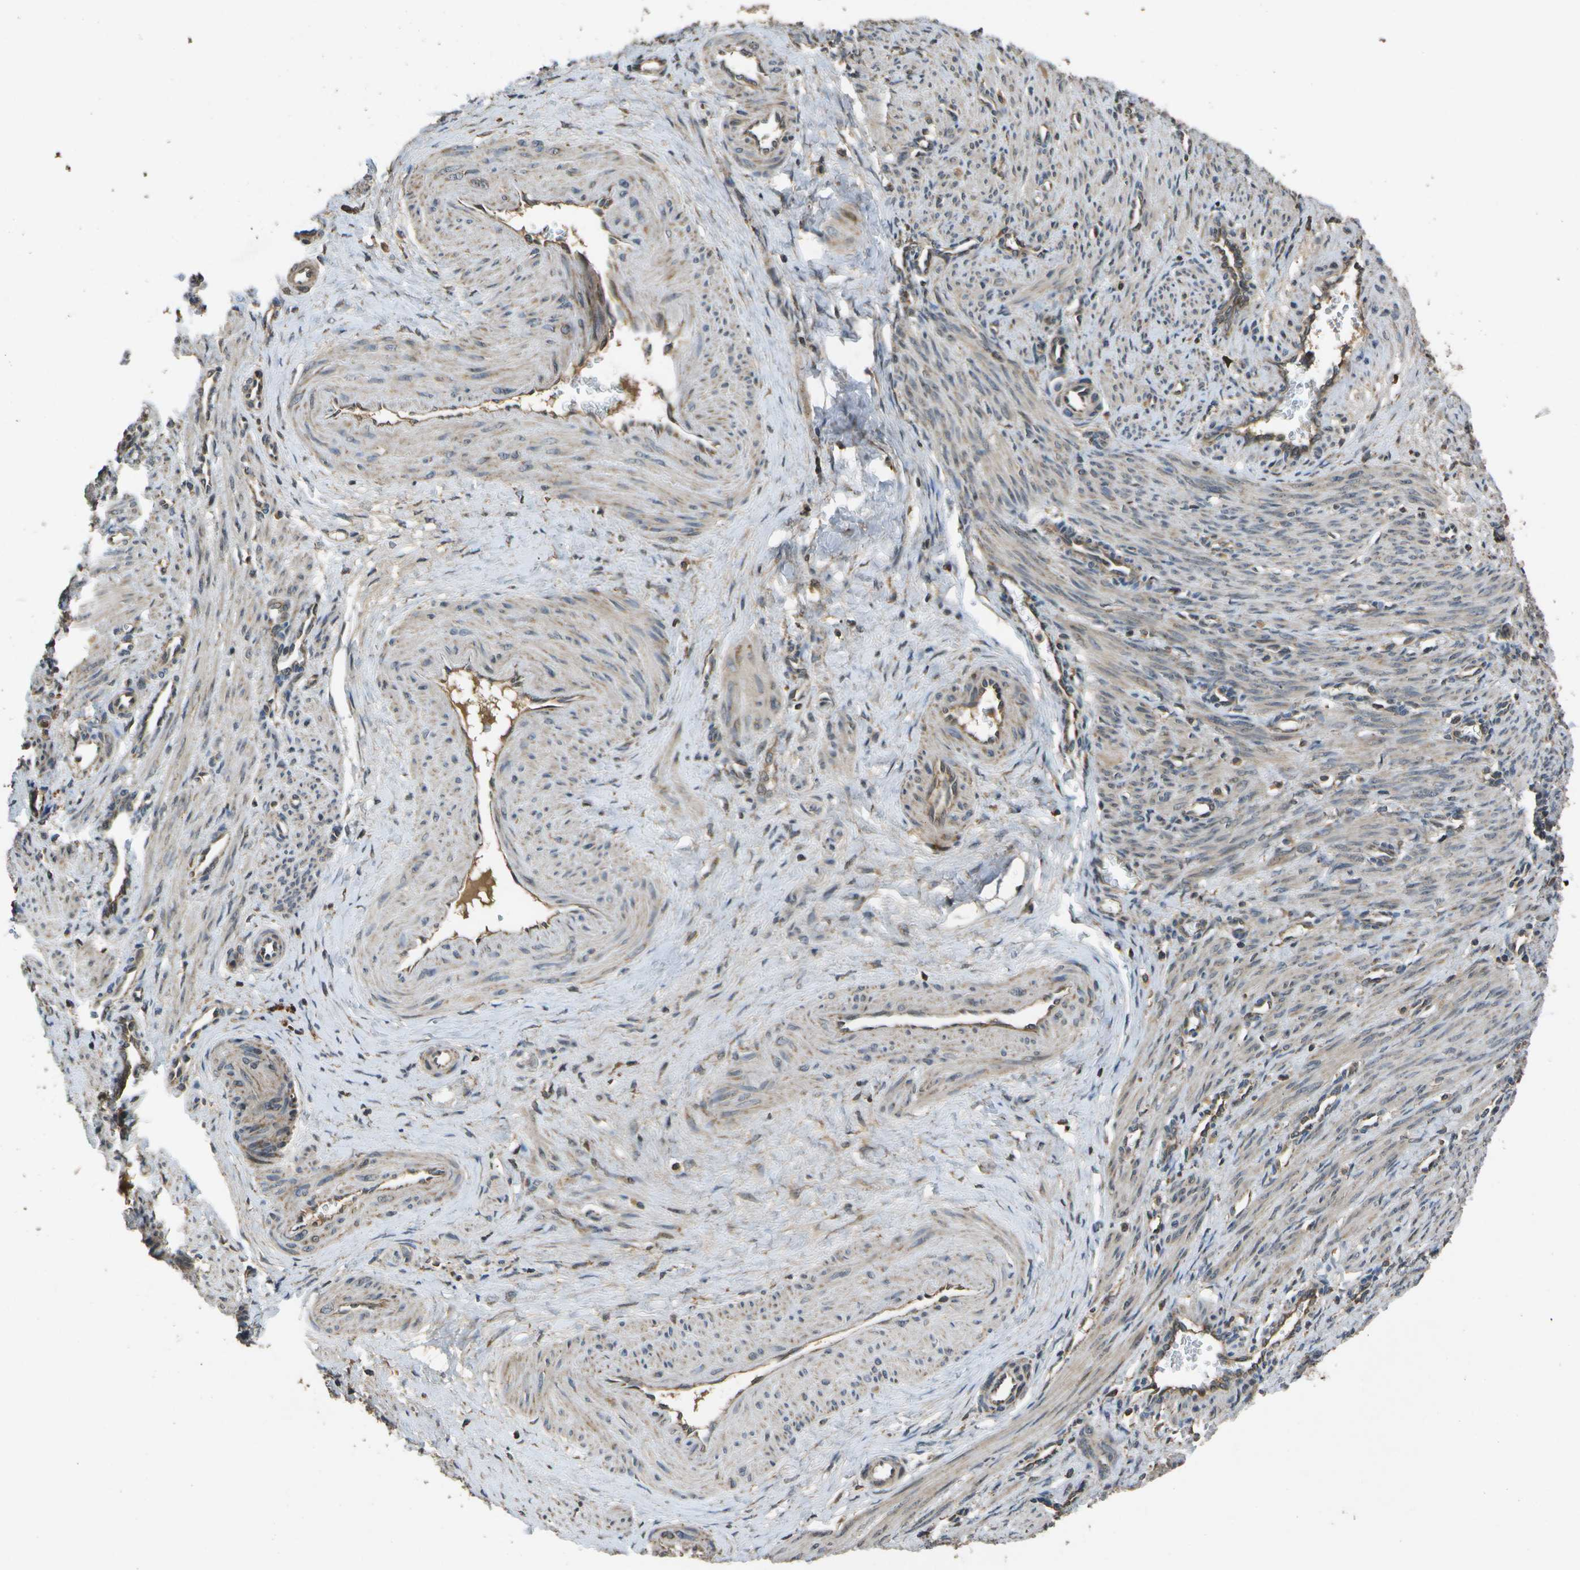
{"staining": {"intensity": "weak", "quantity": ">75%", "location": "cytoplasmic/membranous"}, "tissue": "smooth muscle", "cell_type": "Smooth muscle cells", "image_type": "normal", "snomed": [{"axis": "morphology", "description": "Normal tissue, NOS"}, {"axis": "topography", "description": "Endometrium"}], "caption": "Approximately >75% of smooth muscle cells in normal smooth muscle show weak cytoplasmic/membranous protein expression as visualized by brown immunohistochemical staining.", "gene": "HFE", "patient": {"sex": "female", "age": 33}}